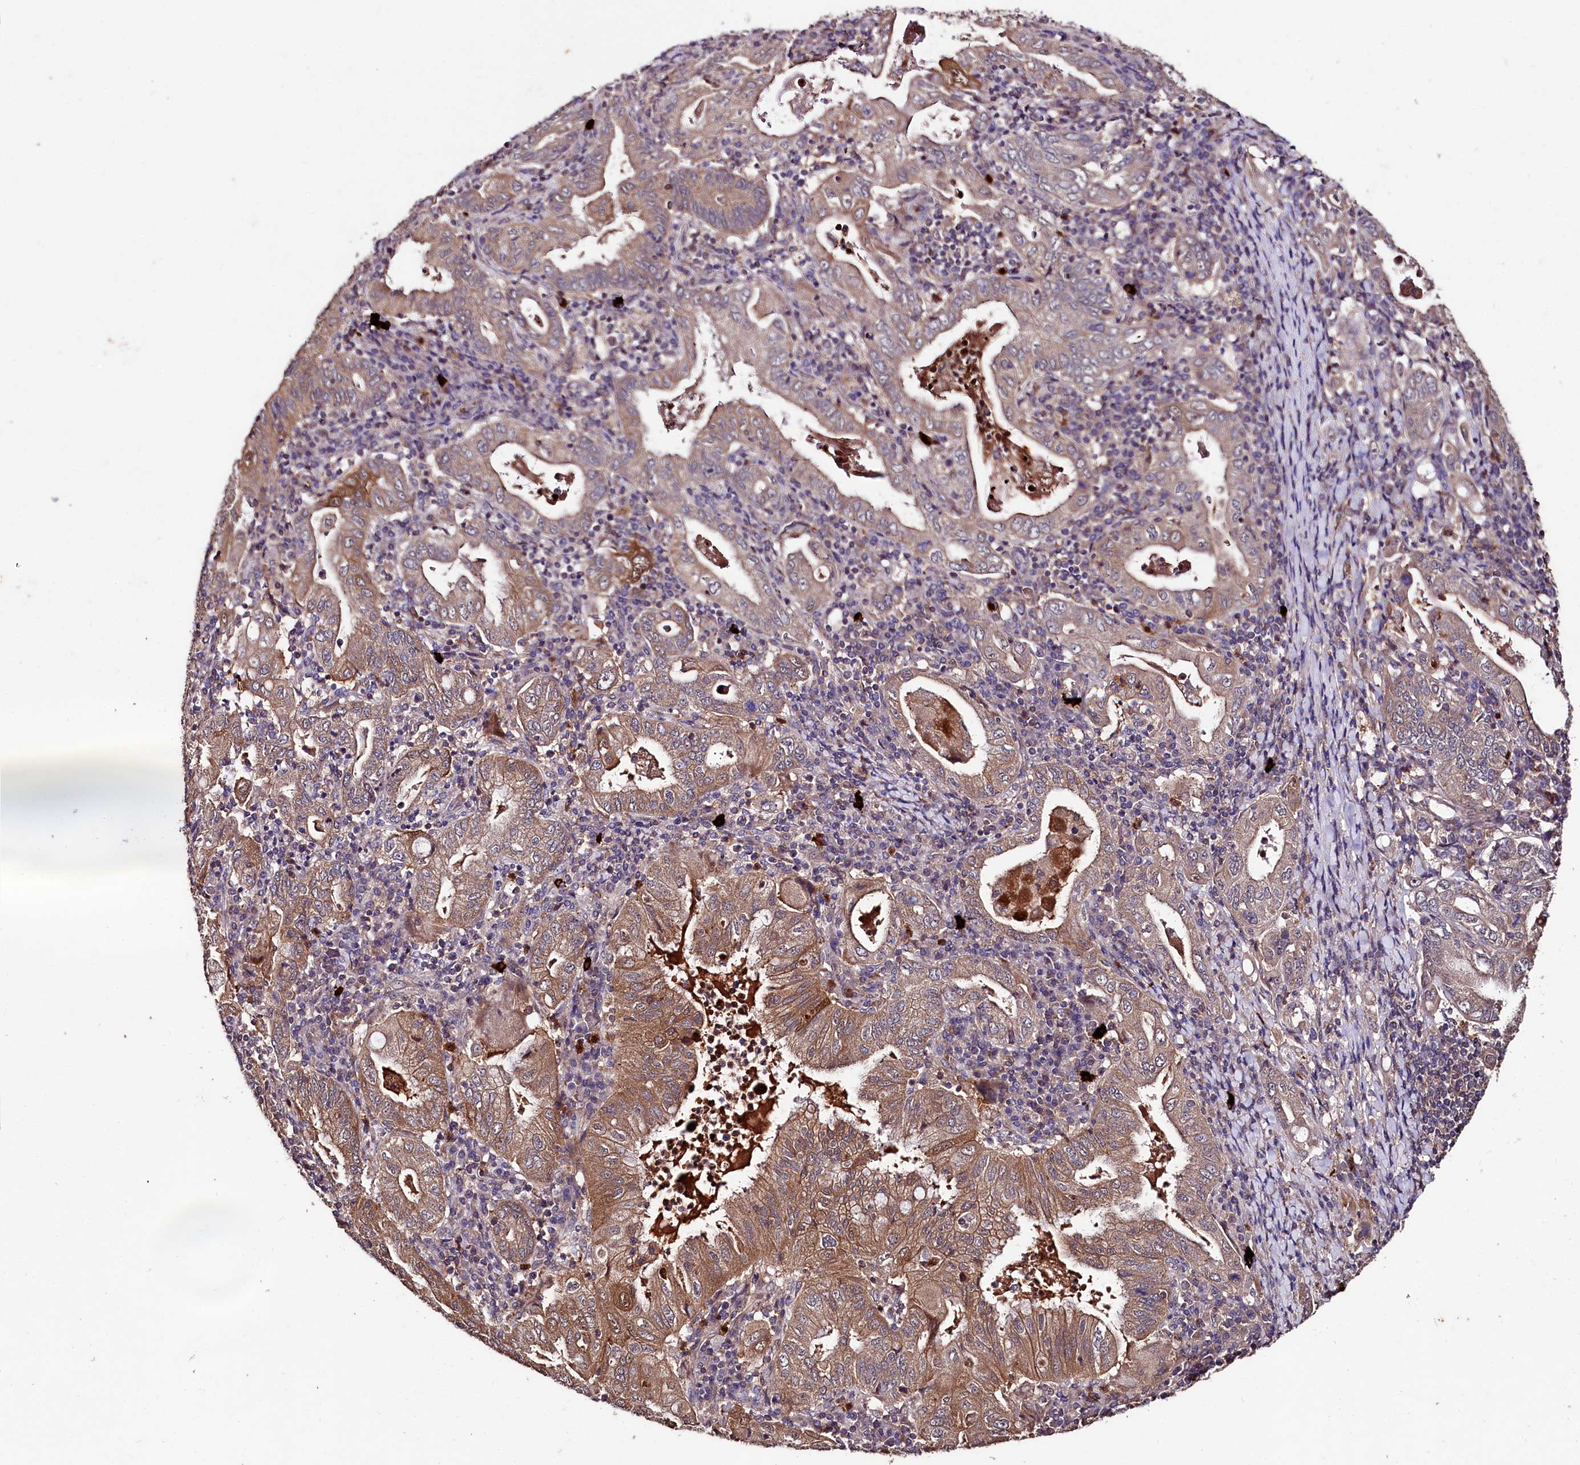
{"staining": {"intensity": "moderate", "quantity": "25%-75%", "location": "cytoplasmic/membranous"}, "tissue": "stomach cancer", "cell_type": "Tumor cells", "image_type": "cancer", "snomed": [{"axis": "morphology", "description": "Normal tissue, NOS"}, {"axis": "morphology", "description": "Adenocarcinoma, NOS"}, {"axis": "topography", "description": "Esophagus"}, {"axis": "topography", "description": "Stomach, upper"}, {"axis": "topography", "description": "Peripheral nerve tissue"}], "caption": "A brown stain labels moderate cytoplasmic/membranous staining of a protein in human adenocarcinoma (stomach) tumor cells. The staining was performed using DAB (3,3'-diaminobenzidine) to visualize the protein expression in brown, while the nuclei were stained in blue with hematoxylin (Magnification: 20x).", "gene": "KLRB1", "patient": {"sex": "male", "age": 62}}